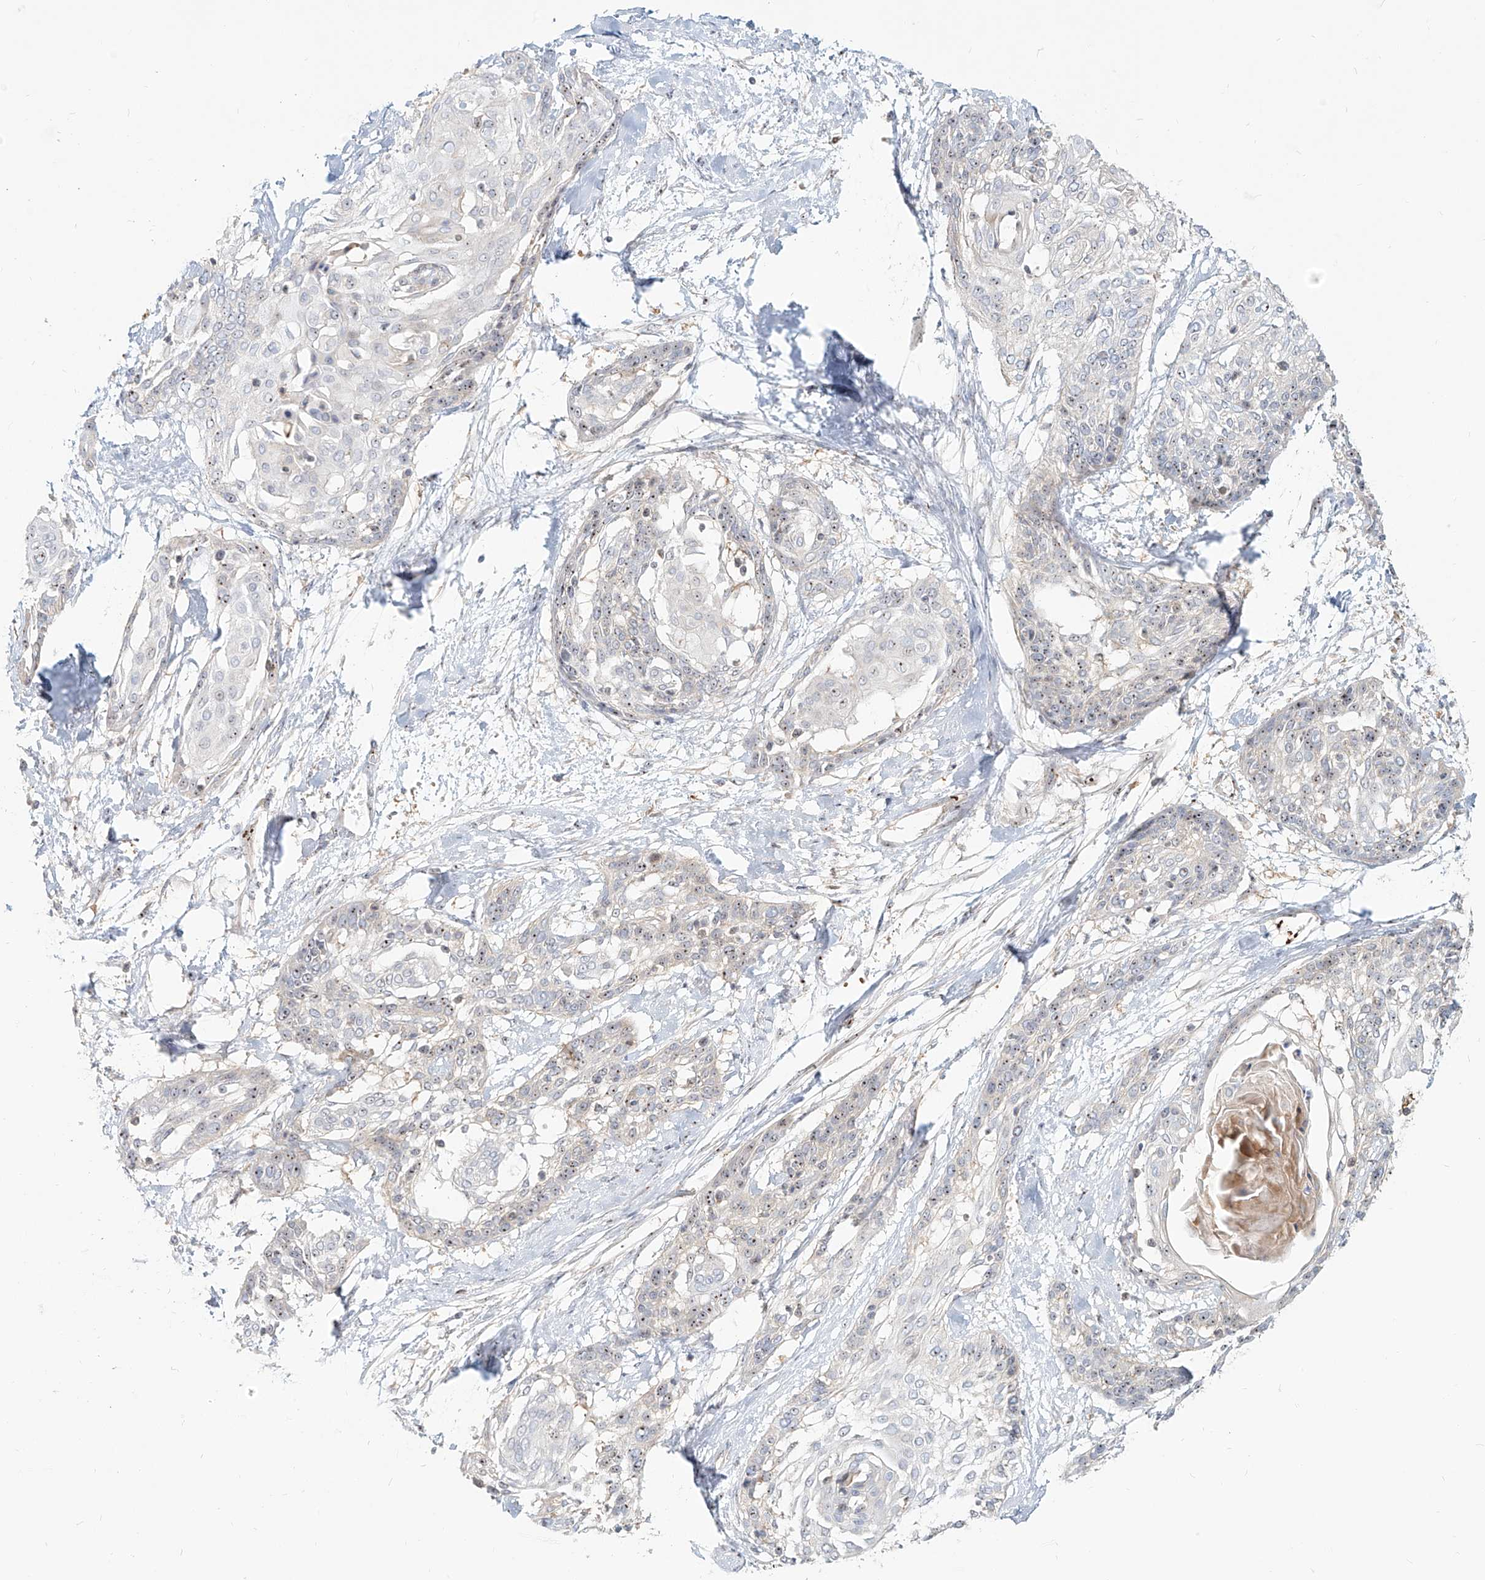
{"staining": {"intensity": "weak", "quantity": "<25%", "location": "nuclear"}, "tissue": "cervical cancer", "cell_type": "Tumor cells", "image_type": "cancer", "snomed": [{"axis": "morphology", "description": "Squamous cell carcinoma, NOS"}, {"axis": "topography", "description": "Cervix"}], "caption": "High magnification brightfield microscopy of squamous cell carcinoma (cervical) stained with DAB (brown) and counterstained with hematoxylin (blue): tumor cells show no significant staining. (DAB immunohistochemistry with hematoxylin counter stain).", "gene": "BYSL", "patient": {"sex": "female", "age": 57}}